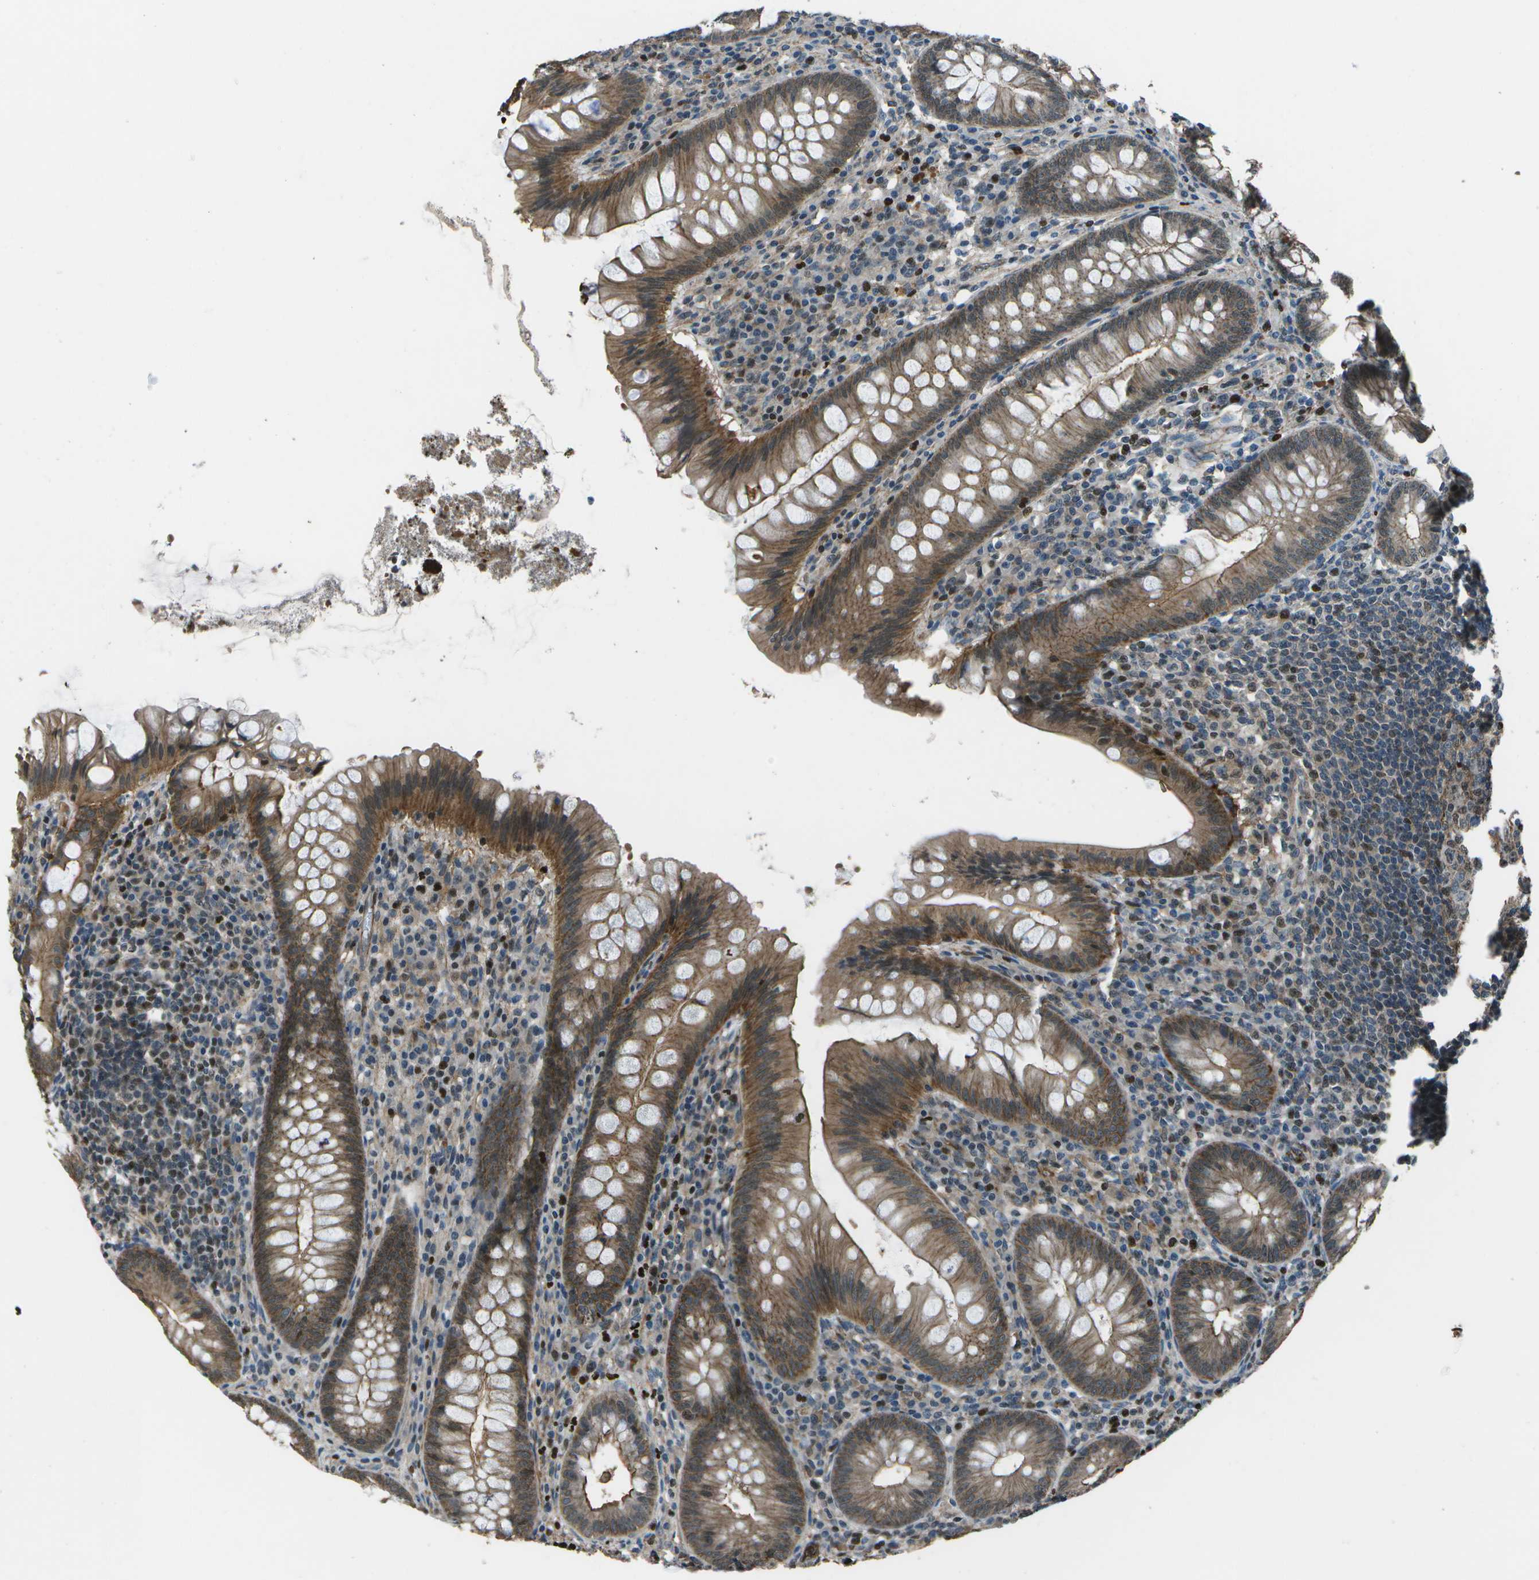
{"staining": {"intensity": "strong", "quantity": ">75%", "location": "cytoplasmic/membranous"}, "tissue": "appendix", "cell_type": "Glandular cells", "image_type": "normal", "snomed": [{"axis": "morphology", "description": "Normal tissue, NOS"}, {"axis": "topography", "description": "Appendix"}], "caption": "Immunohistochemical staining of normal human appendix exhibits strong cytoplasmic/membranous protein expression in approximately >75% of glandular cells. (DAB (3,3'-diaminobenzidine) IHC with brightfield microscopy, high magnification).", "gene": "PDLIM1", "patient": {"sex": "male", "age": 56}}